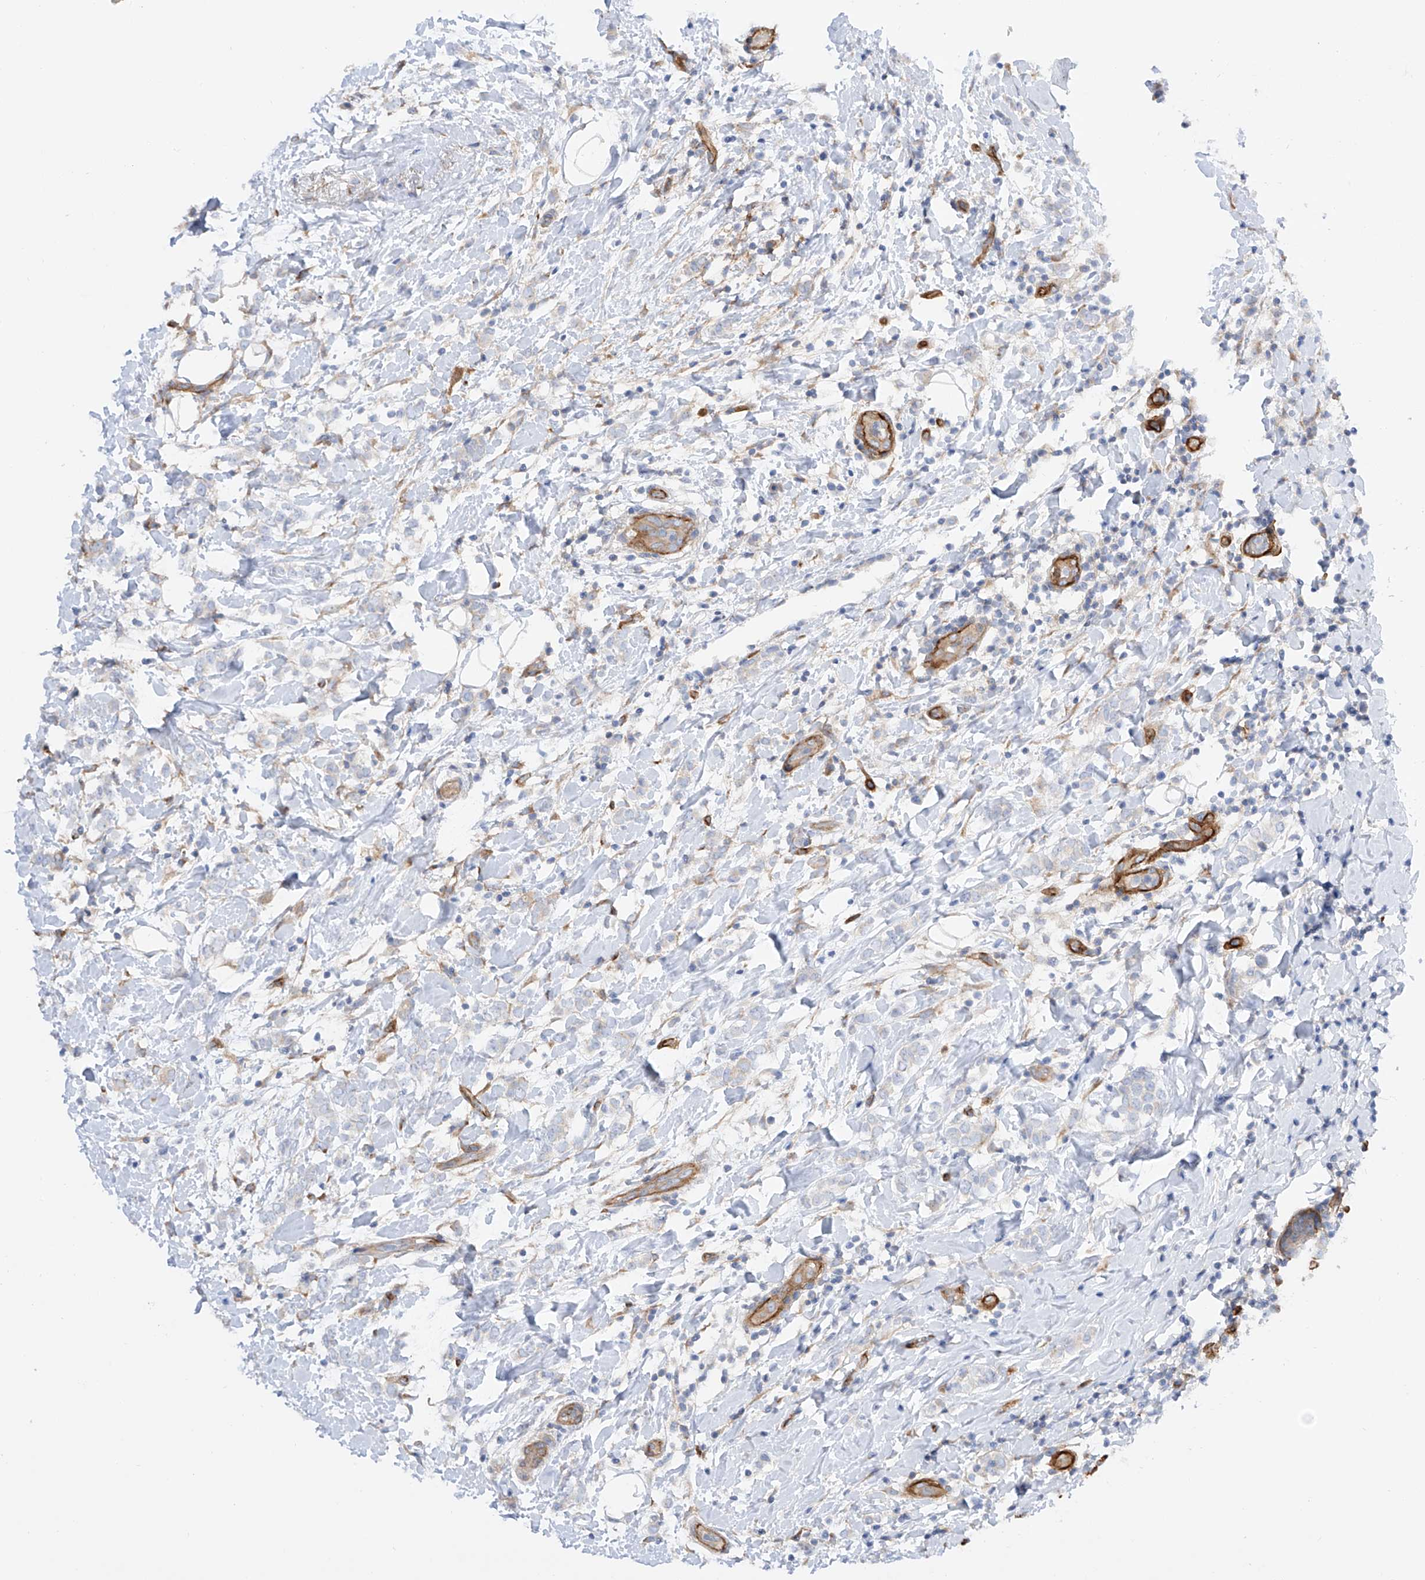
{"staining": {"intensity": "negative", "quantity": "none", "location": "none"}, "tissue": "breast cancer", "cell_type": "Tumor cells", "image_type": "cancer", "snomed": [{"axis": "morphology", "description": "Normal tissue, NOS"}, {"axis": "morphology", "description": "Lobular carcinoma"}, {"axis": "topography", "description": "Breast"}], "caption": "This is an IHC image of breast cancer (lobular carcinoma). There is no positivity in tumor cells.", "gene": "LCA5", "patient": {"sex": "female", "age": 47}}